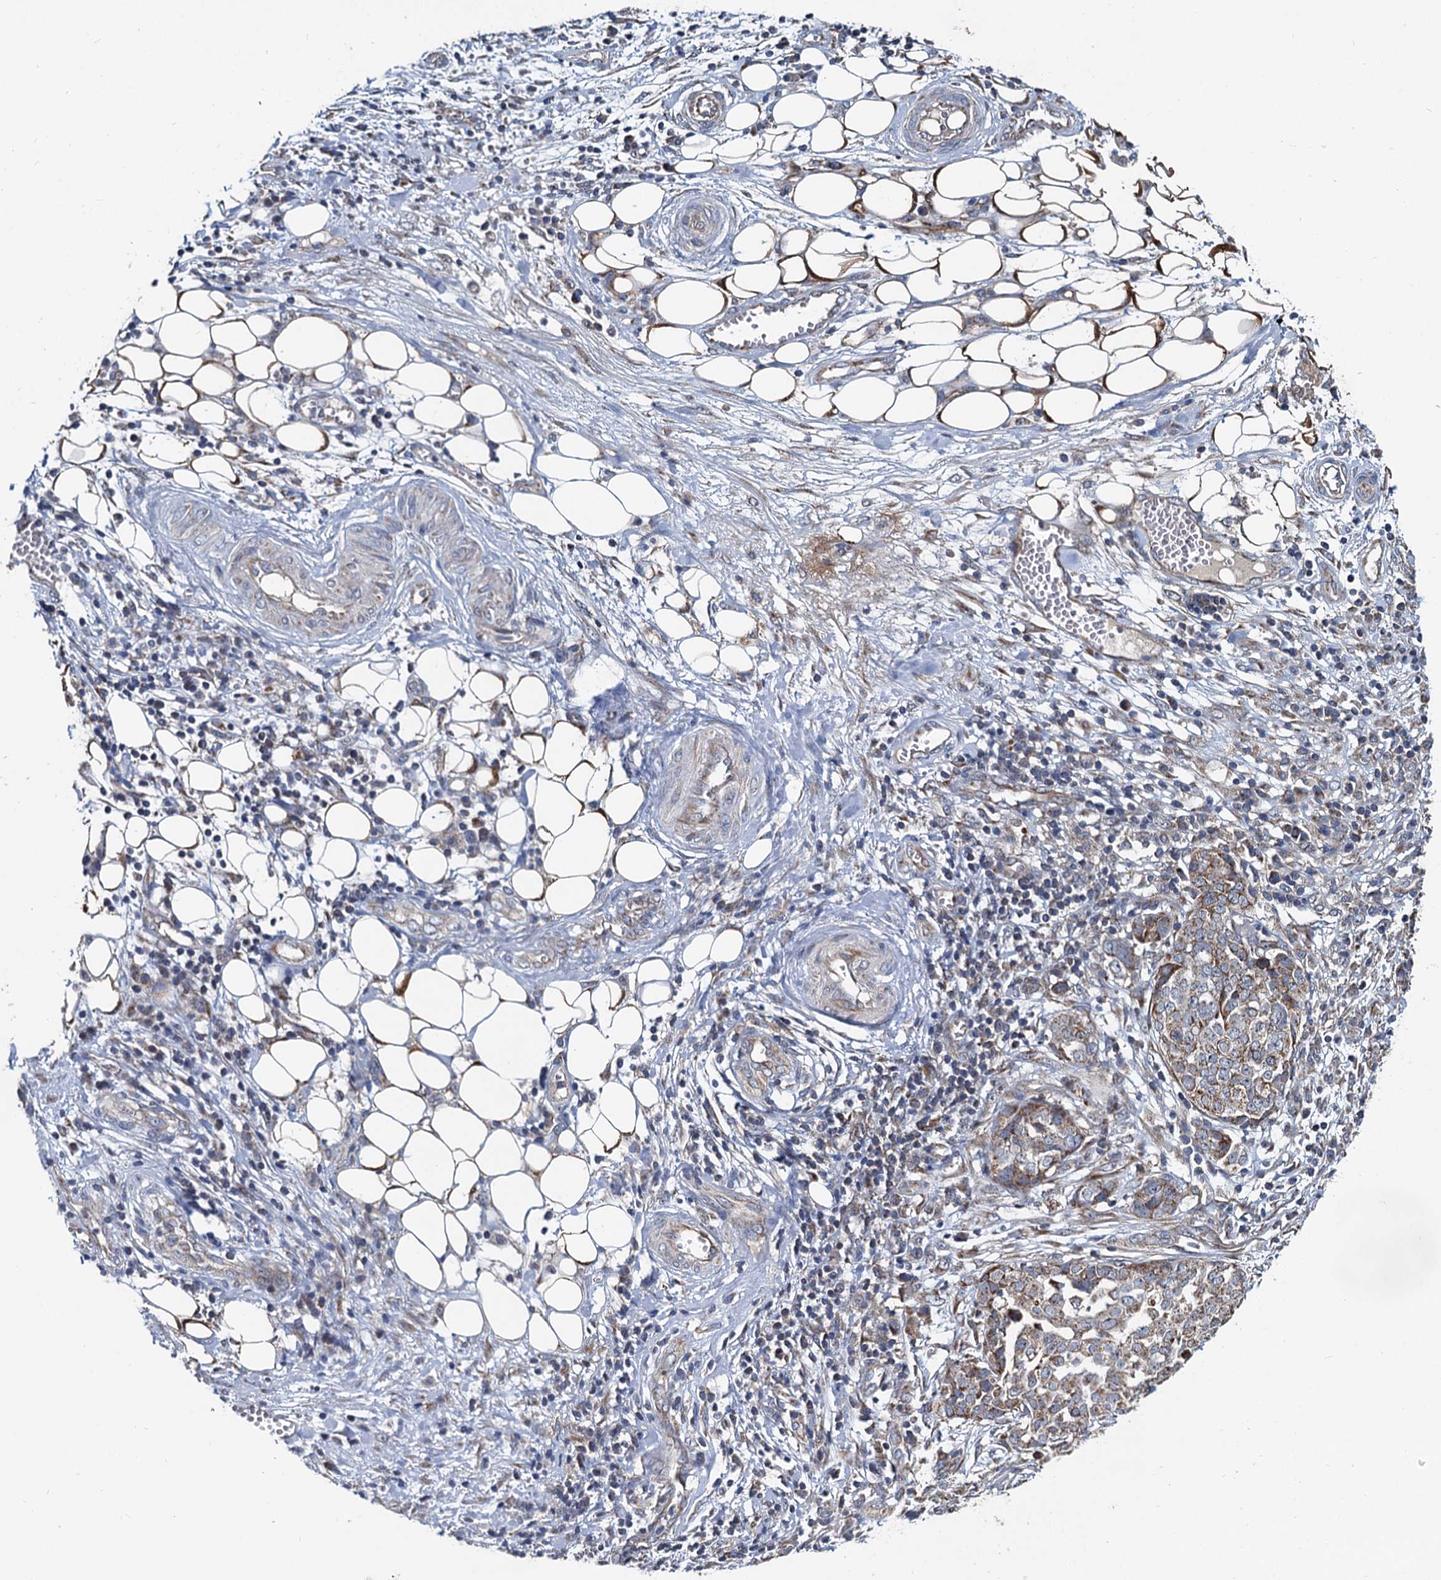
{"staining": {"intensity": "moderate", "quantity": "25%-75%", "location": "cytoplasmic/membranous"}, "tissue": "ovarian cancer", "cell_type": "Tumor cells", "image_type": "cancer", "snomed": [{"axis": "morphology", "description": "Cystadenocarcinoma, serous, NOS"}, {"axis": "topography", "description": "Soft tissue"}, {"axis": "topography", "description": "Ovary"}], "caption": "Immunohistochemical staining of human ovarian cancer (serous cystadenocarcinoma) shows medium levels of moderate cytoplasmic/membranous expression in approximately 25%-75% of tumor cells. (DAB = brown stain, brightfield microscopy at high magnification).", "gene": "SPRYD3", "patient": {"sex": "female", "age": 57}}